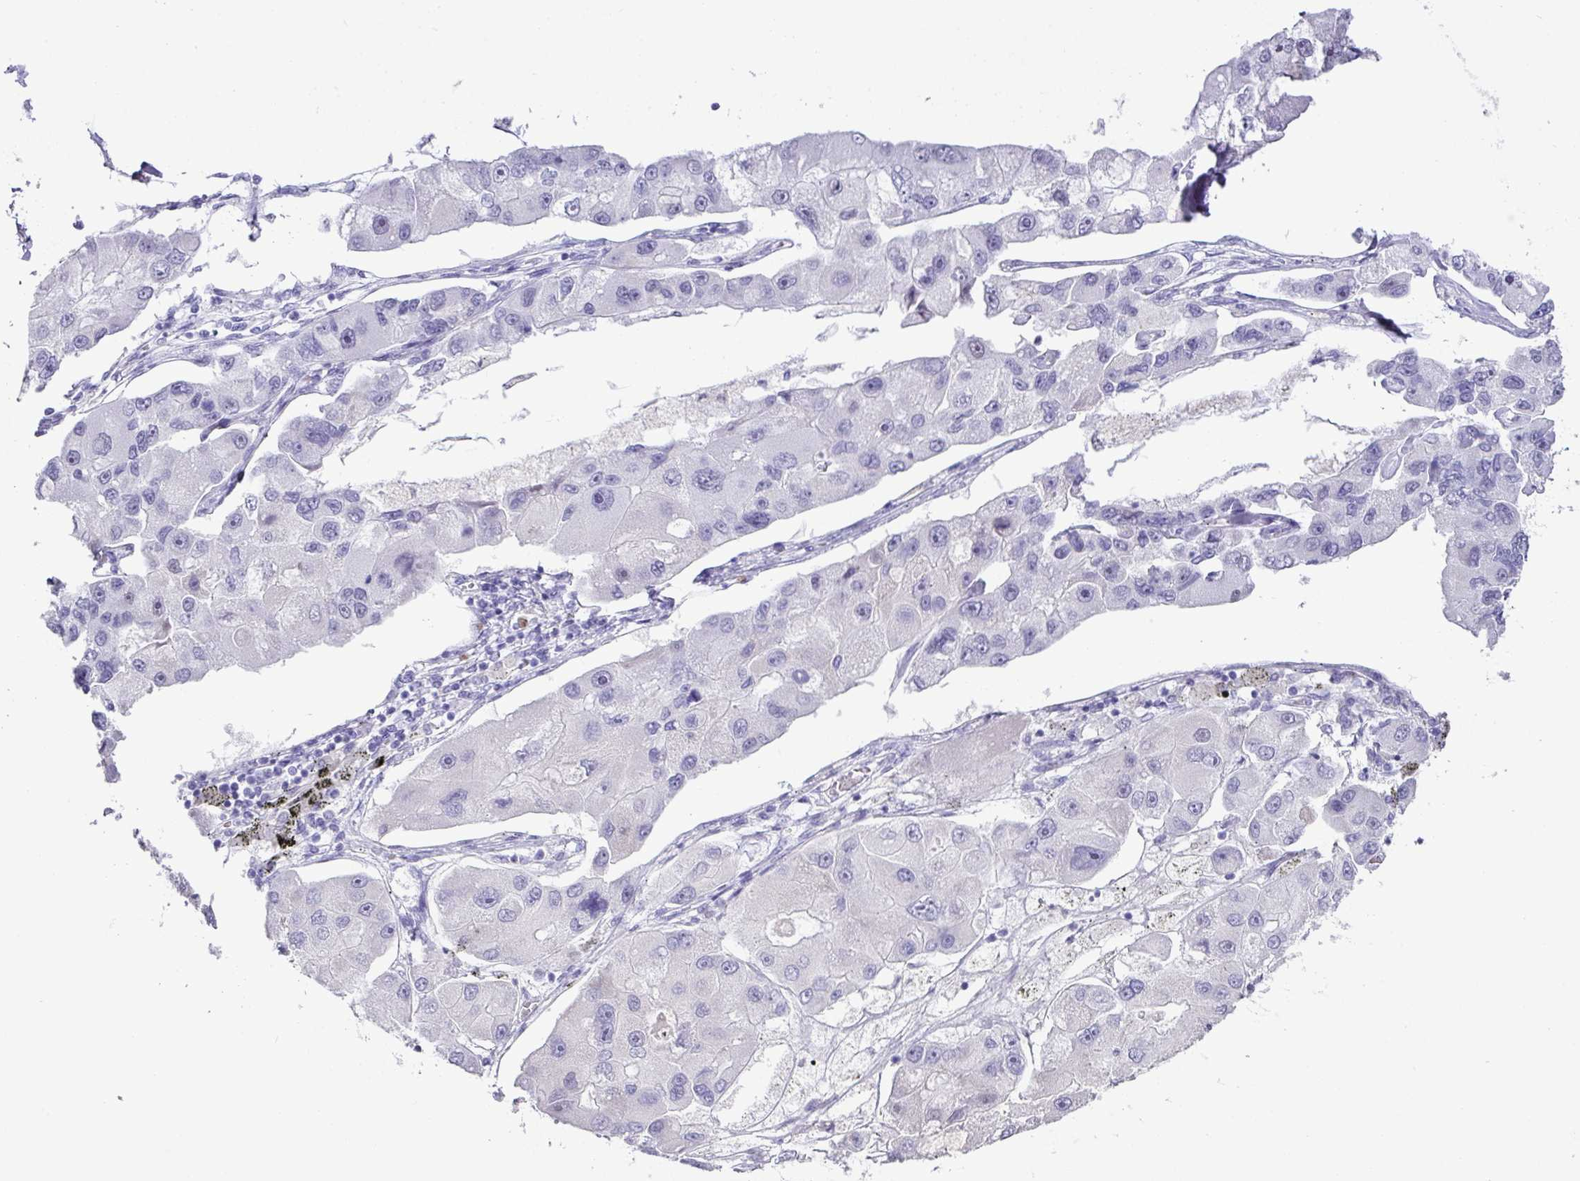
{"staining": {"intensity": "negative", "quantity": "none", "location": "none"}, "tissue": "lung cancer", "cell_type": "Tumor cells", "image_type": "cancer", "snomed": [{"axis": "morphology", "description": "Adenocarcinoma, NOS"}, {"axis": "topography", "description": "Lung"}], "caption": "The IHC photomicrograph has no significant staining in tumor cells of lung cancer tissue.", "gene": "BCL11A", "patient": {"sex": "female", "age": 54}}